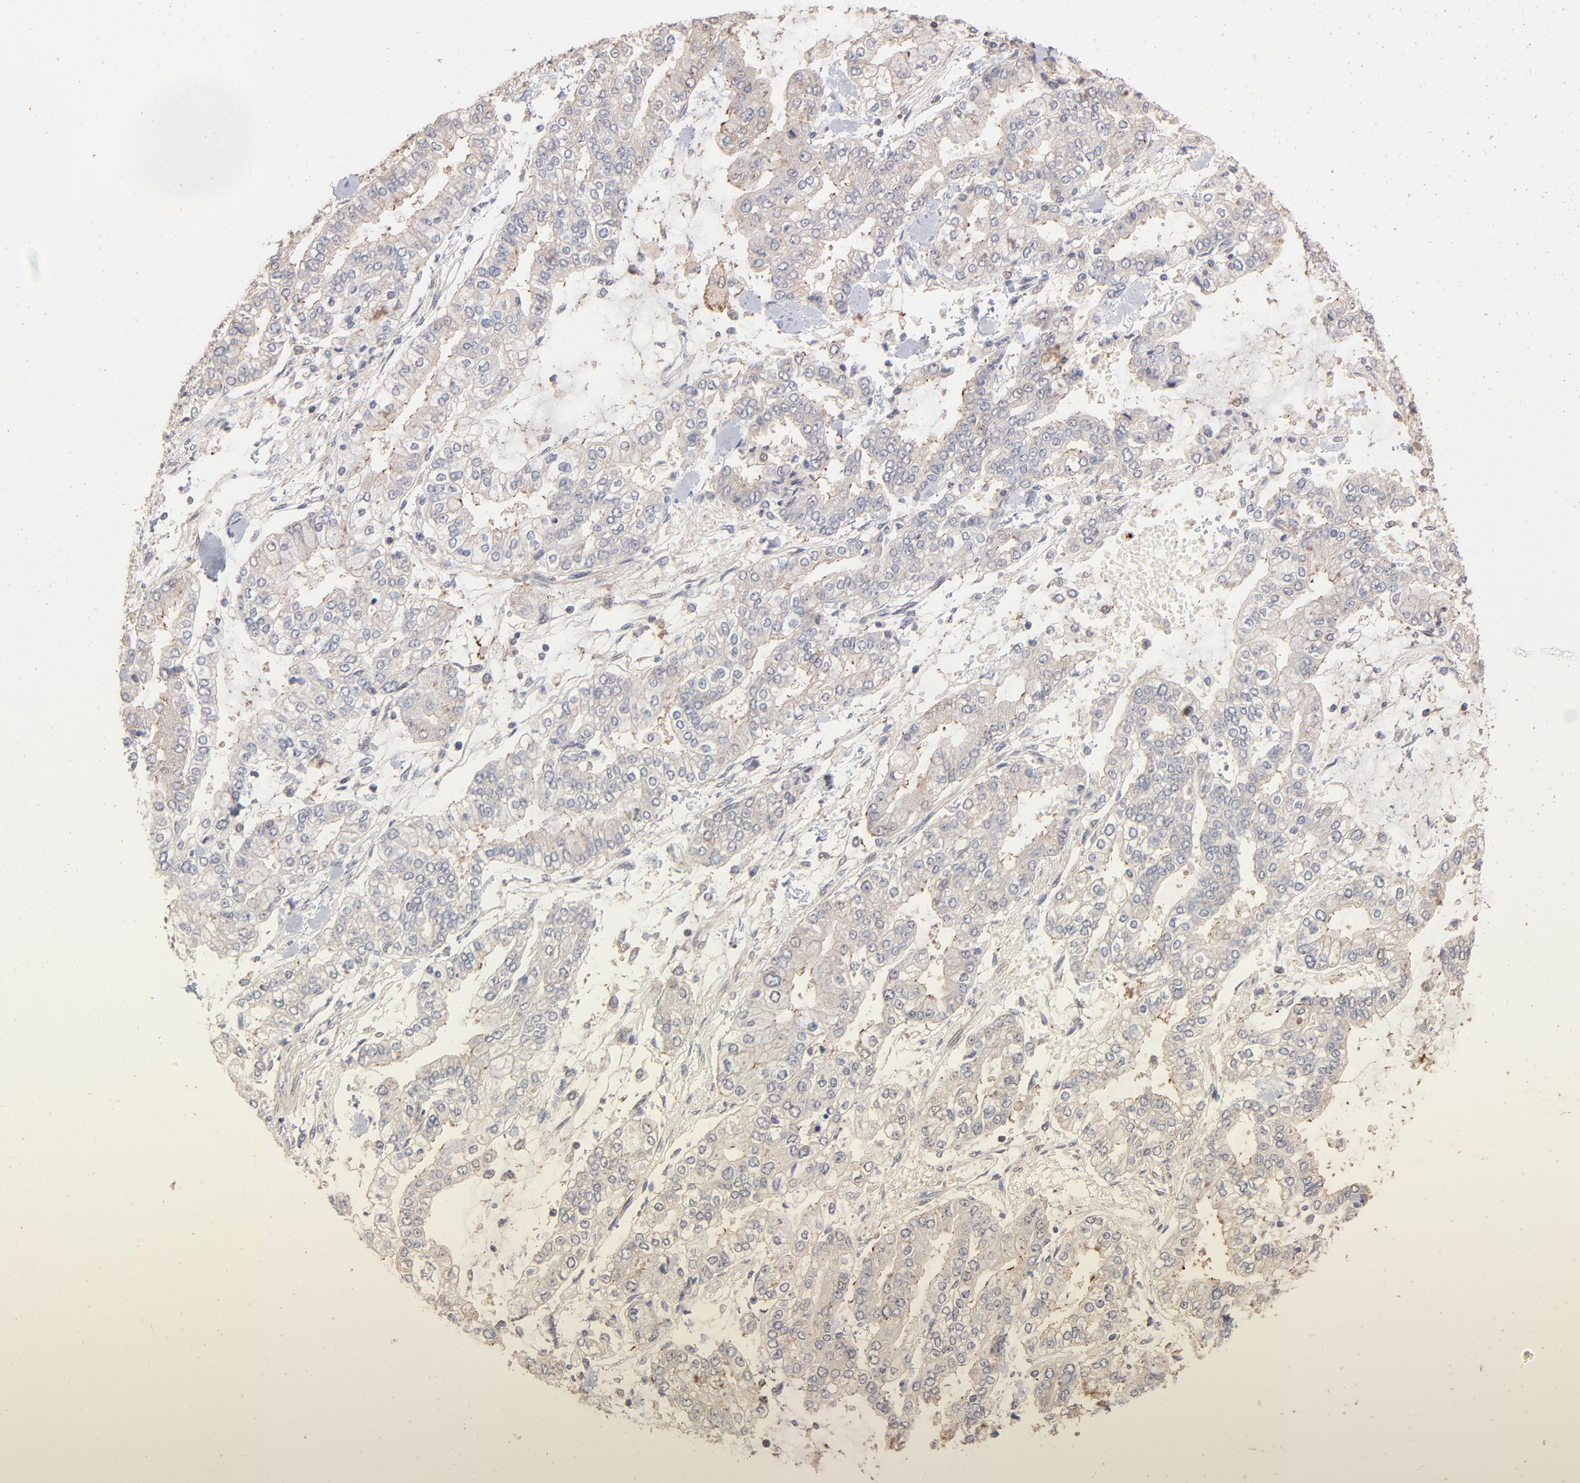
{"staining": {"intensity": "weak", "quantity": ">75%", "location": "cytoplasmic/membranous"}, "tissue": "stomach cancer", "cell_type": "Tumor cells", "image_type": "cancer", "snomed": [{"axis": "morphology", "description": "Normal tissue, NOS"}, {"axis": "morphology", "description": "Adenocarcinoma, NOS"}, {"axis": "topography", "description": "Stomach, upper"}, {"axis": "topography", "description": "Stomach"}], "caption": "This histopathology image shows stomach cancer (adenocarcinoma) stained with IHC to label a protein in brown. The cytoplasmic/membranous of tumor cells show weak positivity for the protein. Nuclei are counter-stained blue.", "gene": "IVNS1ABP", "patient": {"sex": "male", "age": 76}}